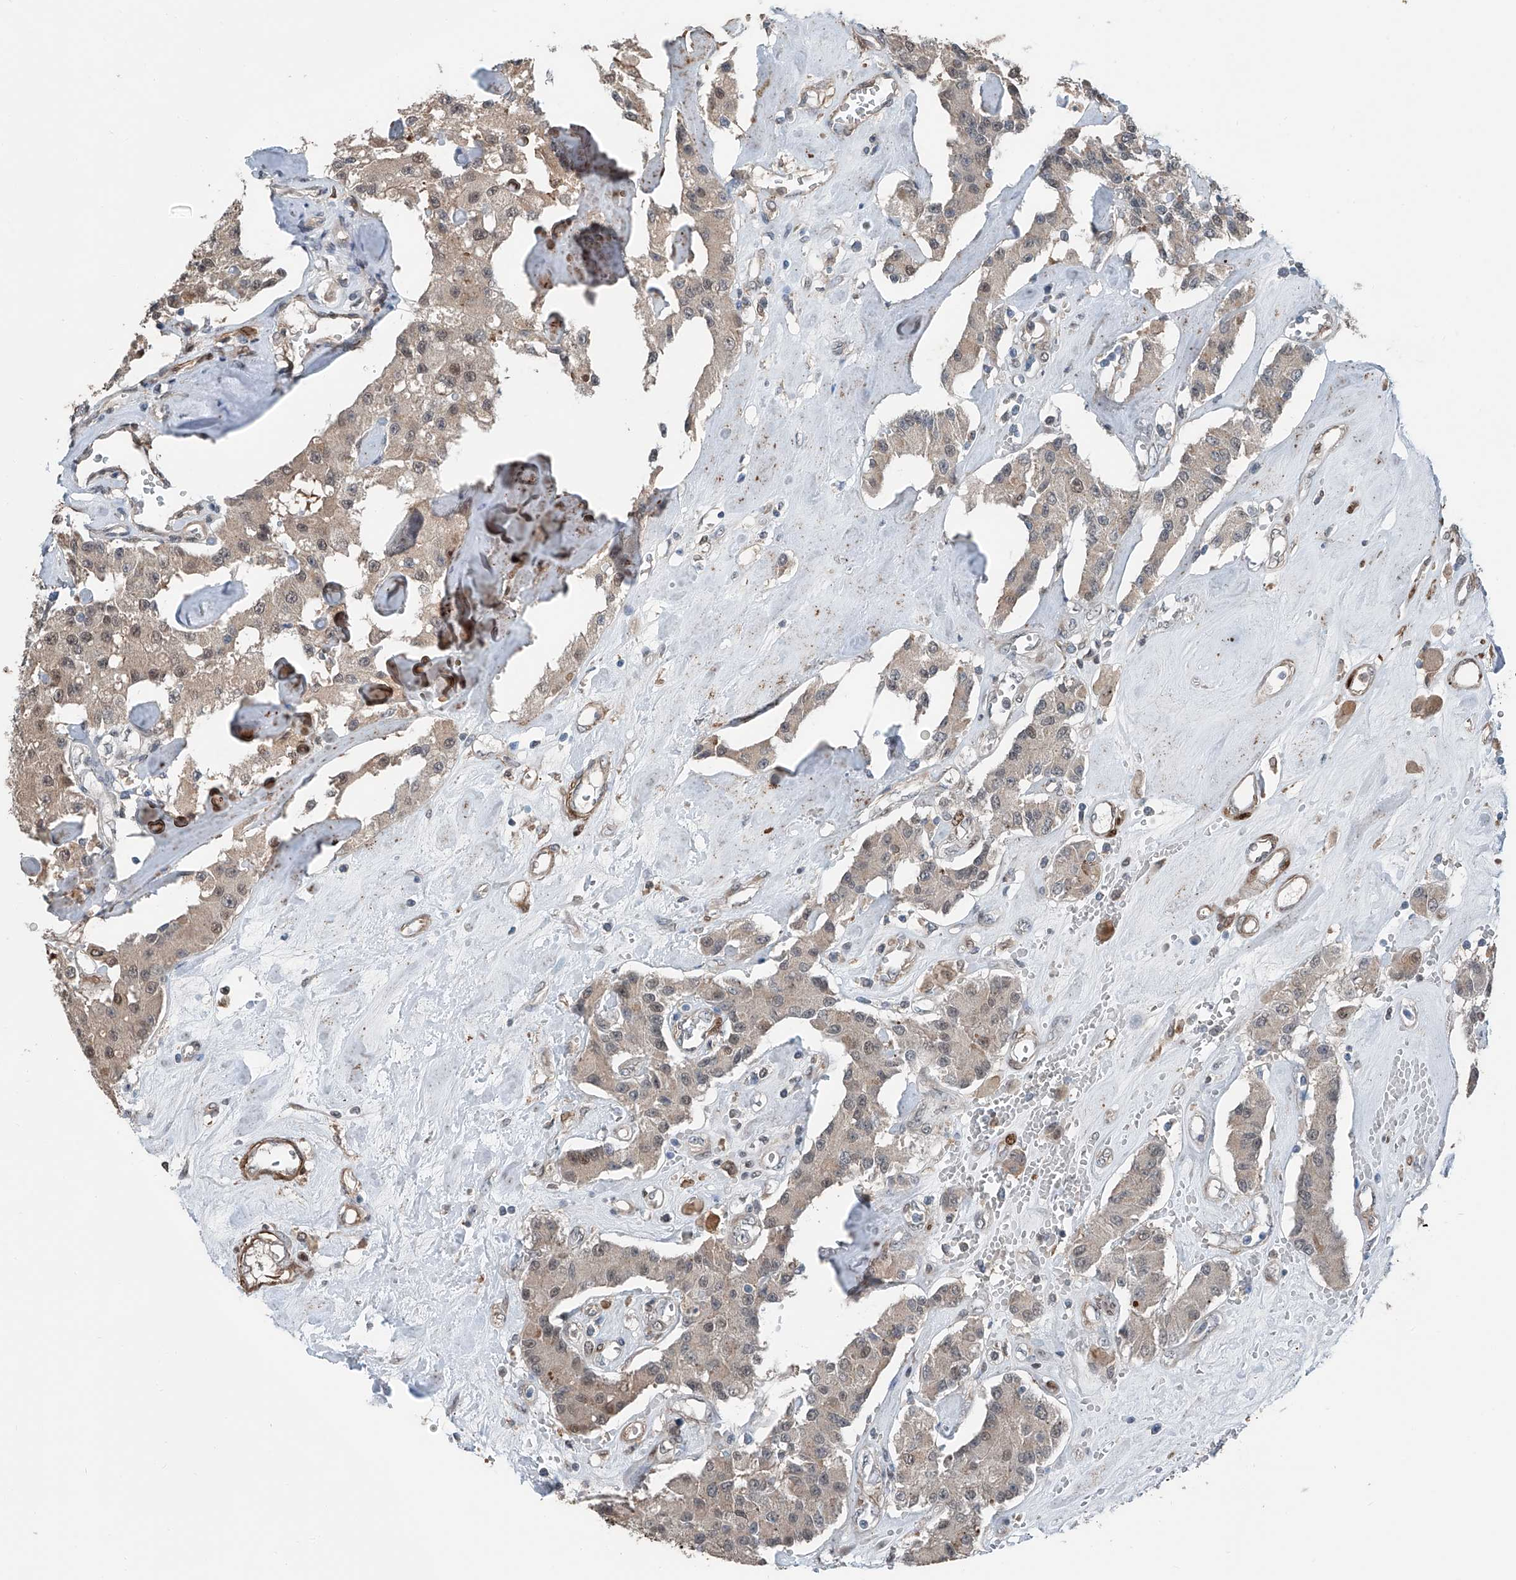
{"staining": {"intensity": "moderate", "quantity": "<25%", "location": "cytoplasmic/membranous,nuclear"}, "tissue": "carcinoid", "cell_type": "Tumor cells", "image_type": "cancer", "snomed": [{"axis": "morphology", "description": "Carcinoid, malignant, NOS"}, {"axis": "topography", "description": "Pancreas"}], "caption": "Human carcinoid (malignant) stained for a protein (brown) shows moderate cytoplasmic/membranous and nuclear positive staining in approximately <25% of tumor cells.", "gene": "HSPA6", "patient": {"sex": "male", "age": 41}}